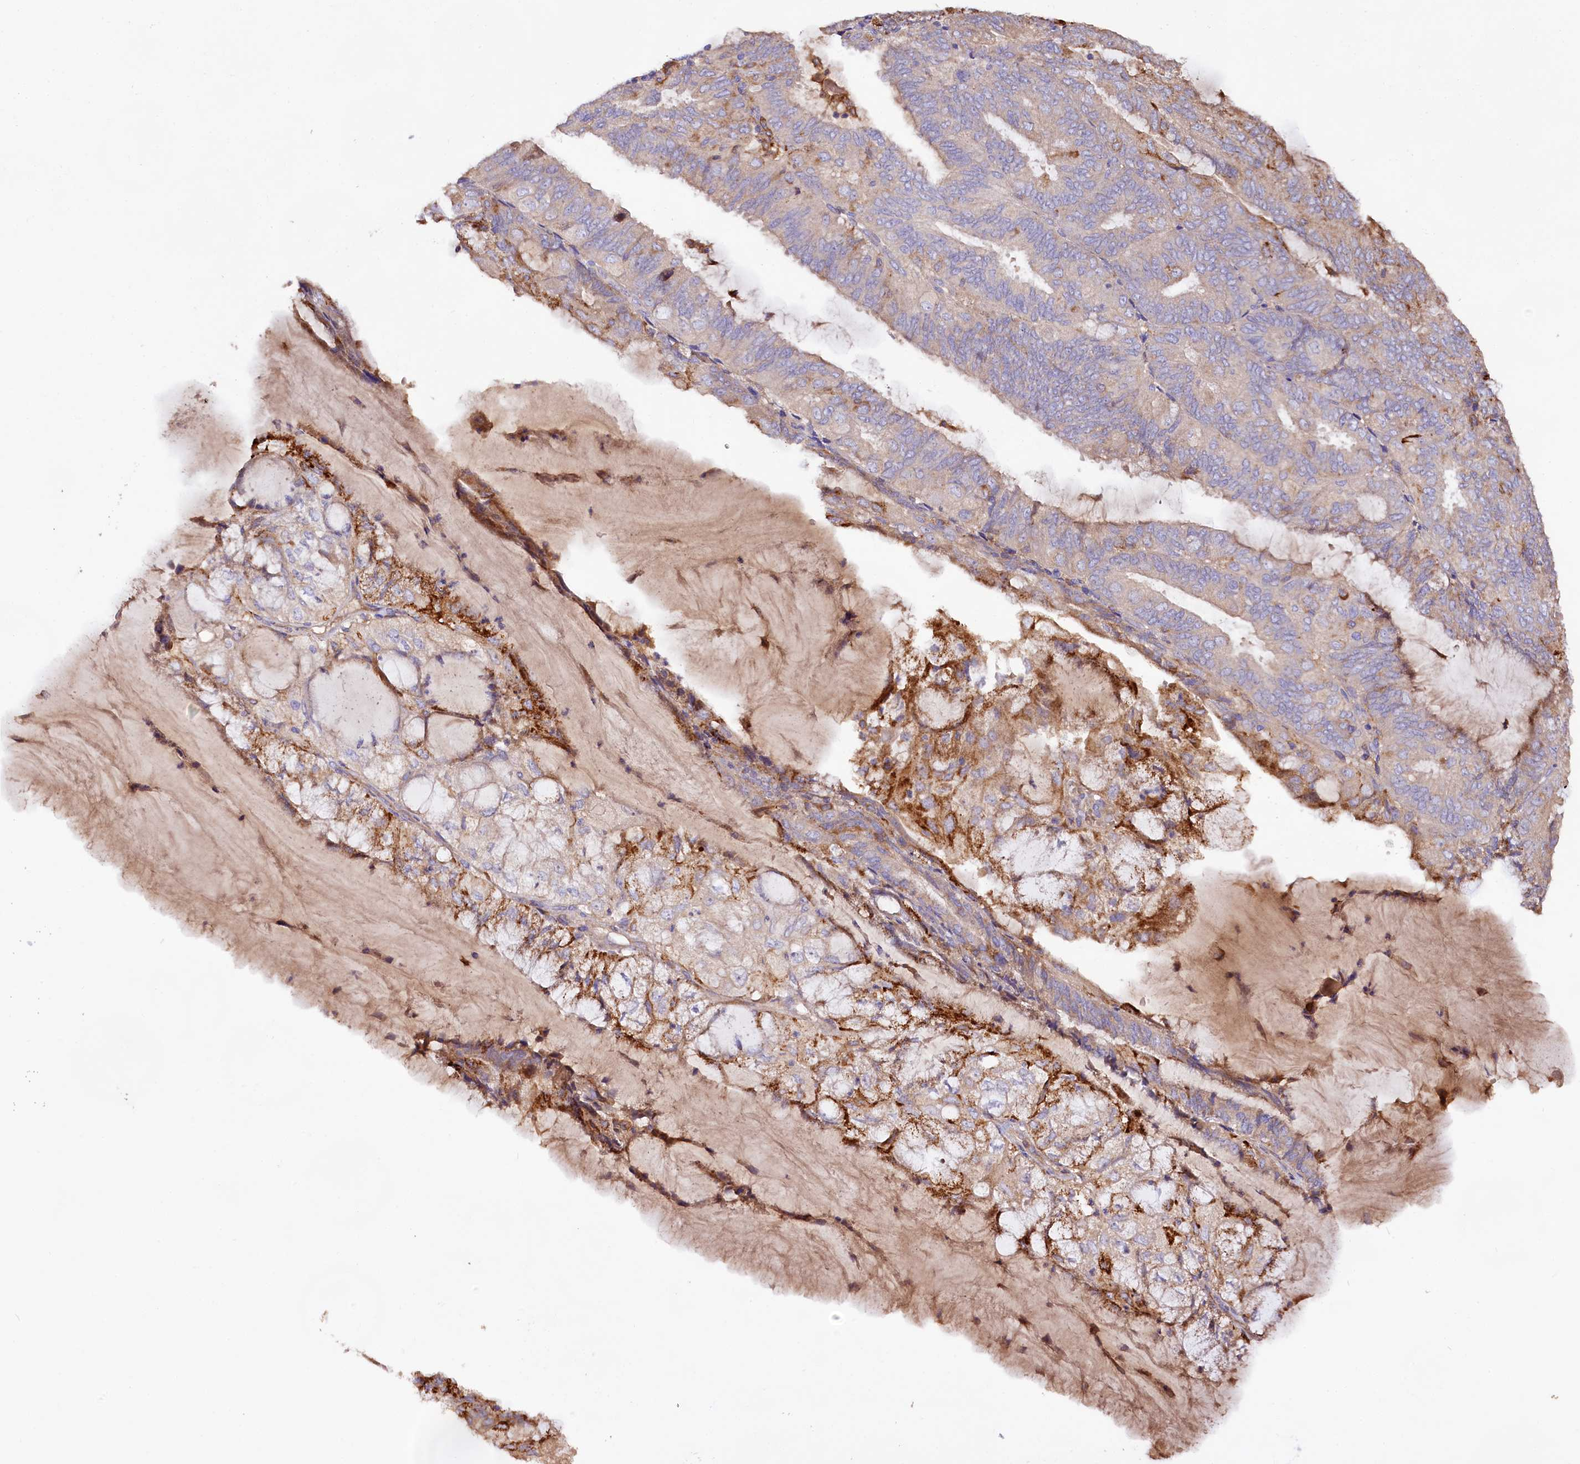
{"staining": {"intensity": "moderate", "quantity": "25%-75%", "location": "cytoplasmic/membranous"}, "tissue": "endometrial cancer", "cell_type": "Tumor cells", "image_type": "cancer", "snomed": [{"axis": "morphology", "description": "Adenocarcinoma, NOS"}, {"axis": "topography", "description": "Endometrium"}], "caption": "Adenocarcinoma (endometrial) stained with DAB IHC exhibits medium levels of moderate cytoplasmic/membranous expression in approximately 25%-75% of tumor cells.", "gene": "DMXL2", "patient": {"sex": "female", "age": 81}}